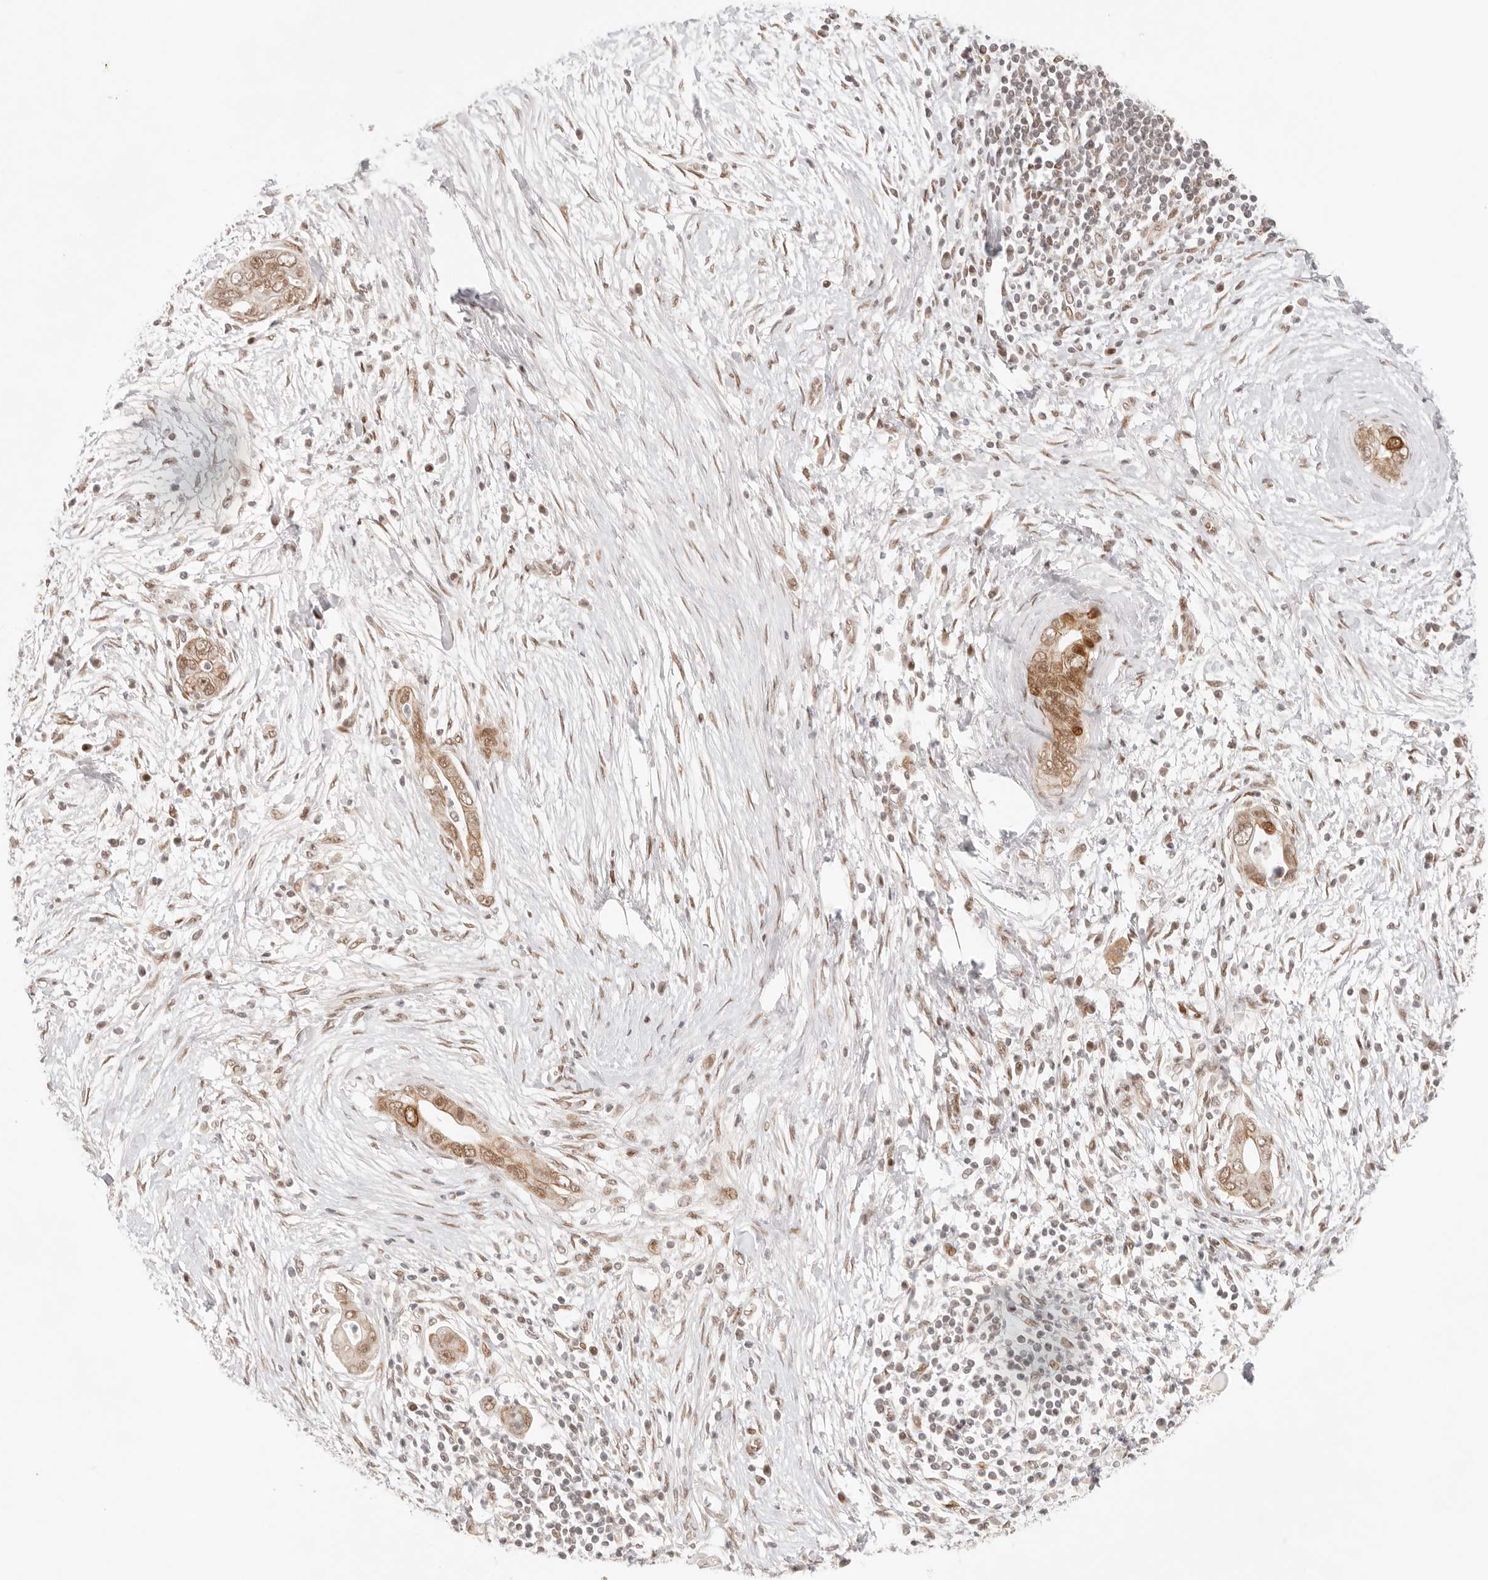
{"staining": {"intensity": "moderate", "quantity": ">75%", "location": "cytoplasmic/membranous,nuclear"}, "tissue": "pancreatic cancer", "cell_type": "Tumor cells", "image_type": "cancer", "snomed": [{"axis": "morphology", "description": "Adenocarcinoma, NOS"}, {"axis": "topography", "description": "Pancreas"}], "caption": "Pancreatic cancer was stained to show a protein in brown. There is medium levels of moderate cytoplasmic/membranous and nuclear positivity in about >75% of tumor cells.", "gene": "HOXC5", "patient": {"sex": "male", "age": 75}}